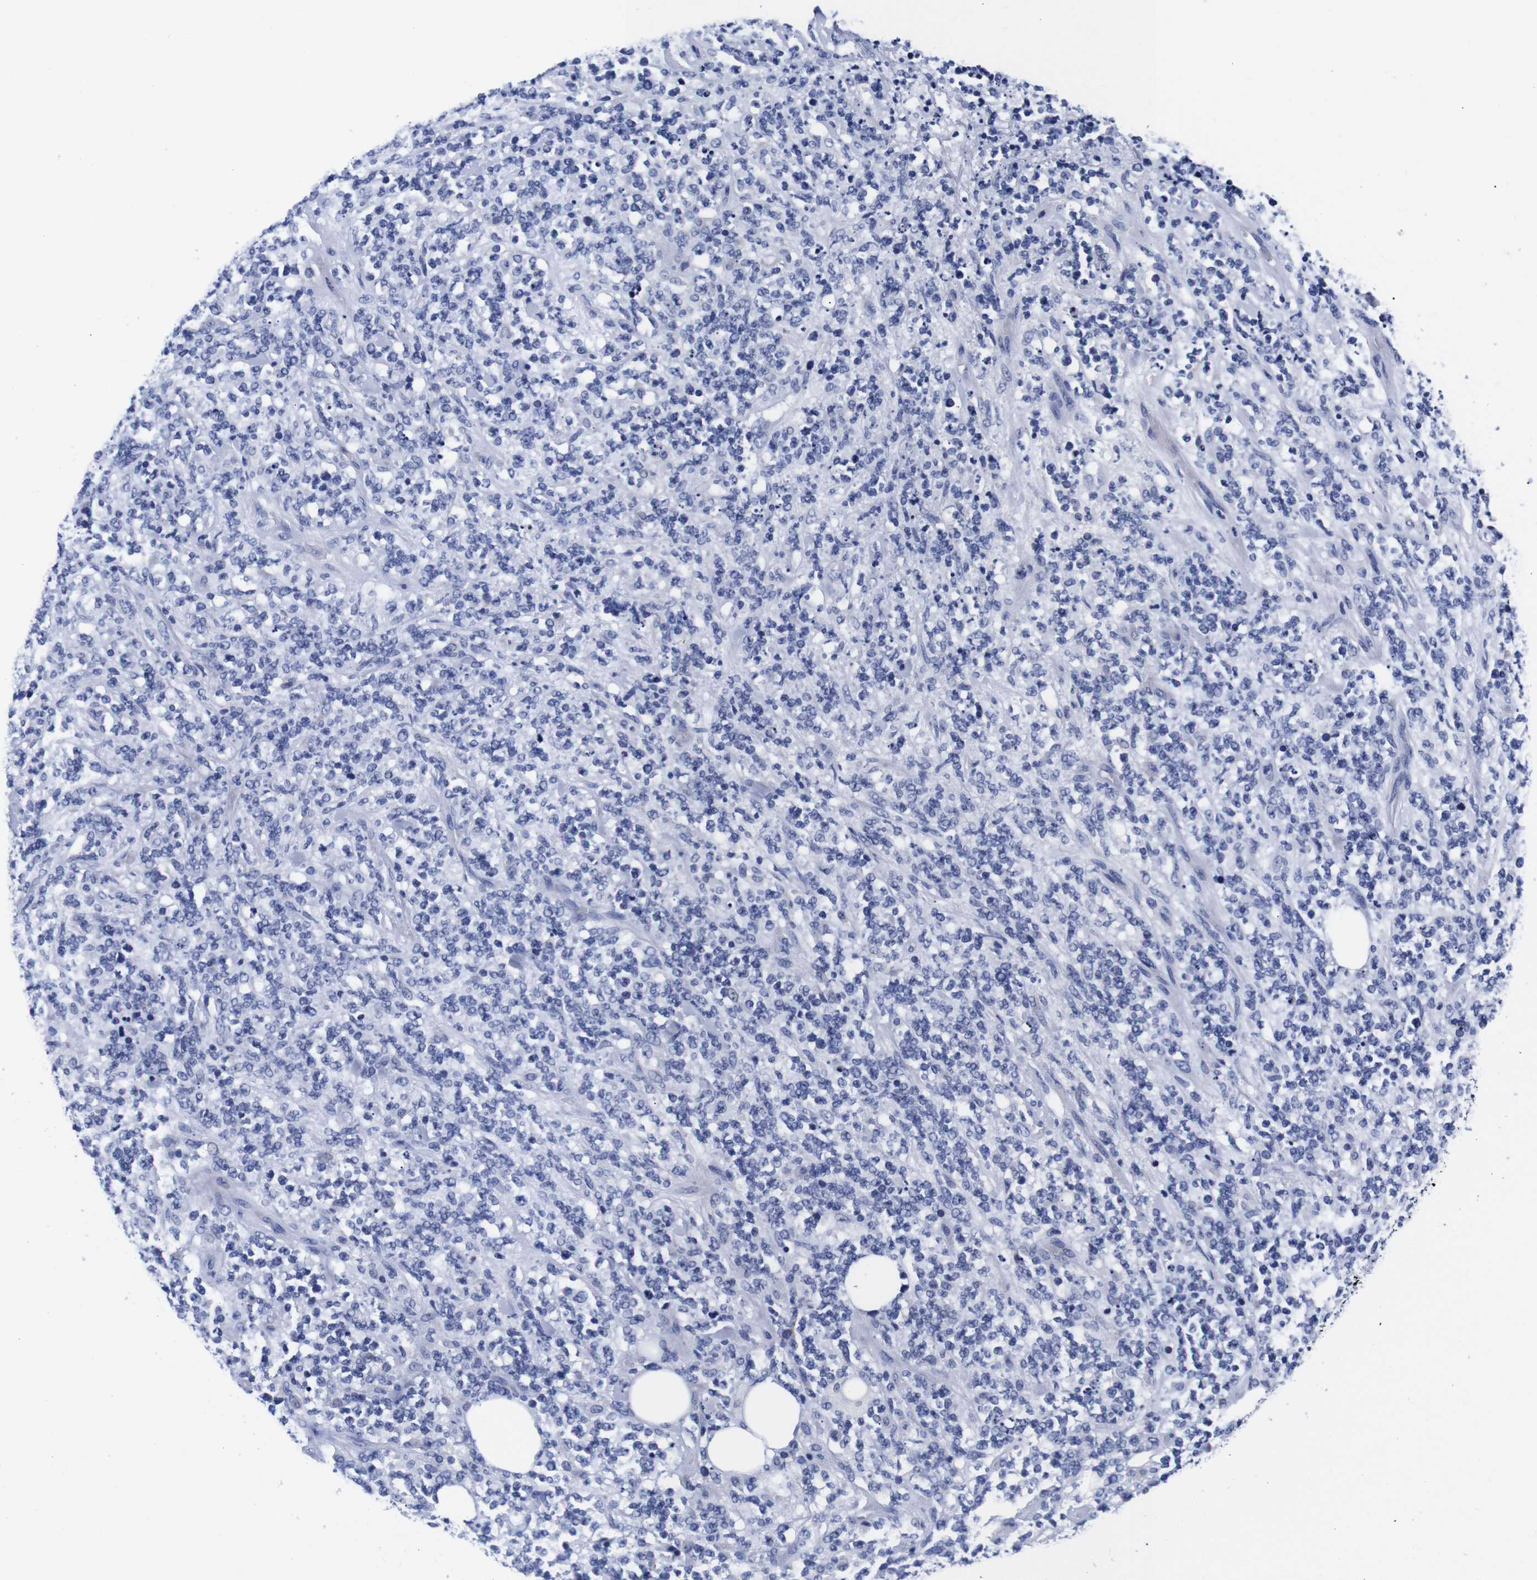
{"staining": {"intensity": "negative", "quantity": "none", "location": "none"}, "tissue": "lymphoma", "cell_type": "Tumor cells", "image_type": "cancer", "snomed": [{"axis": "morphology", "description": "Malignant lymphoma, non-Hodgkin's type, High grade"}, {"axis": "topography", "description": "Soft tissue"}], "caption": "An immunohistochemistry (IHC) histopathology image of lymphoma is shown. There is no staining in tumor cells of lymphoma. (Brightfield microscopy of DAB (3,3'-diaminobenzidine) immunohistochemistry at high magnification).", "gene": "CLEC4G", "patient": {"sex": "male", "age": 18}}